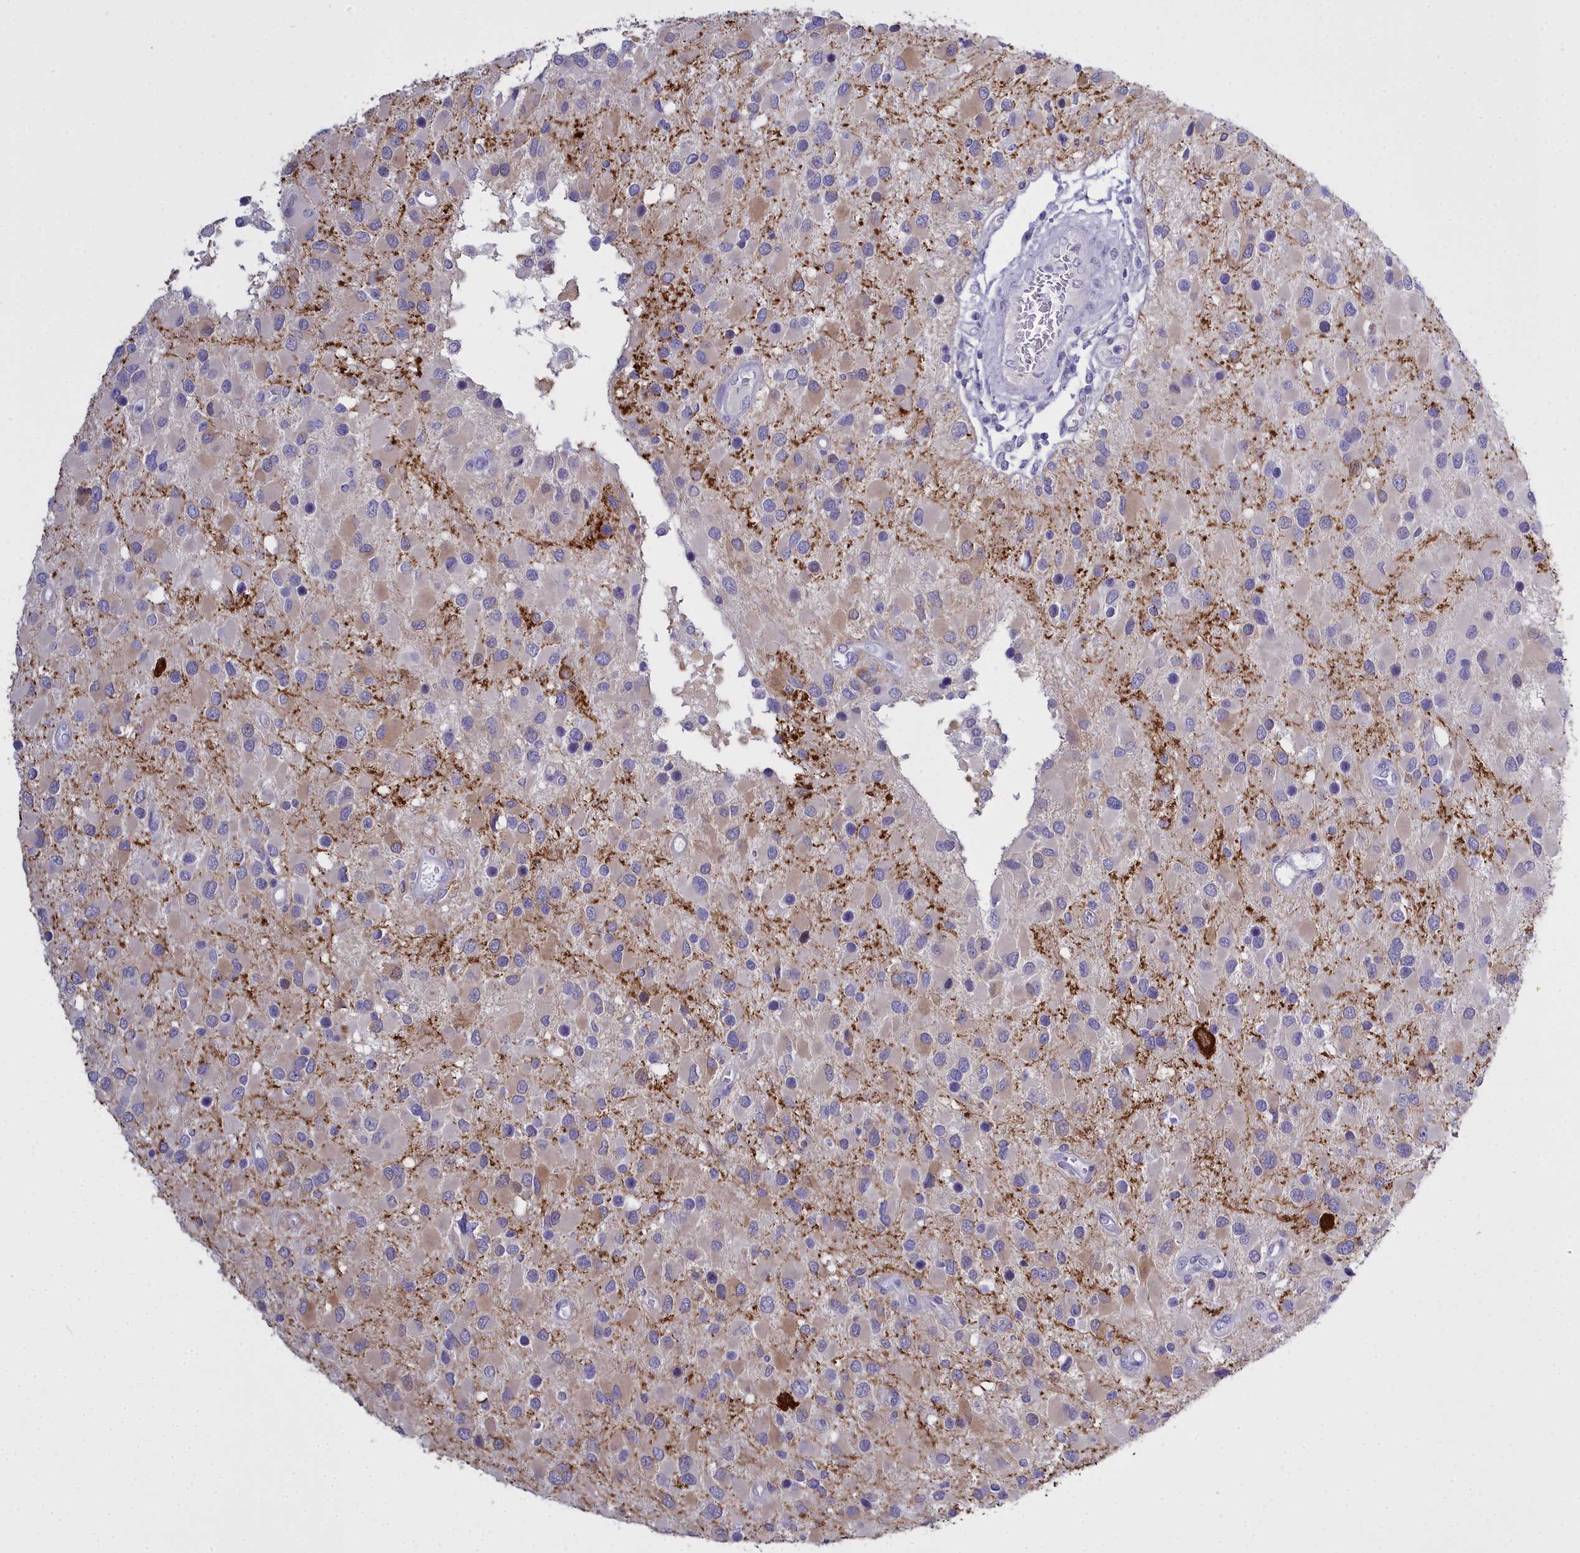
{"staining": {"intensity": "negative", "quantity": "none", "location": "none"}, "tissue": "glioma", "cell_type": "Tumor cells", "image_type": "cancer", "snomed": [{"axis": "morphology", "description": "Glioma, malignant, High grade"}, {"axis": "topography", "description": "Brain"}], "caption": "Immunohistochemistry of malignant glioma (high-grade) exhibits no expression in tumor cells.", "gene": "MAP6", "patient": {"sex": "male", "age": 53}}